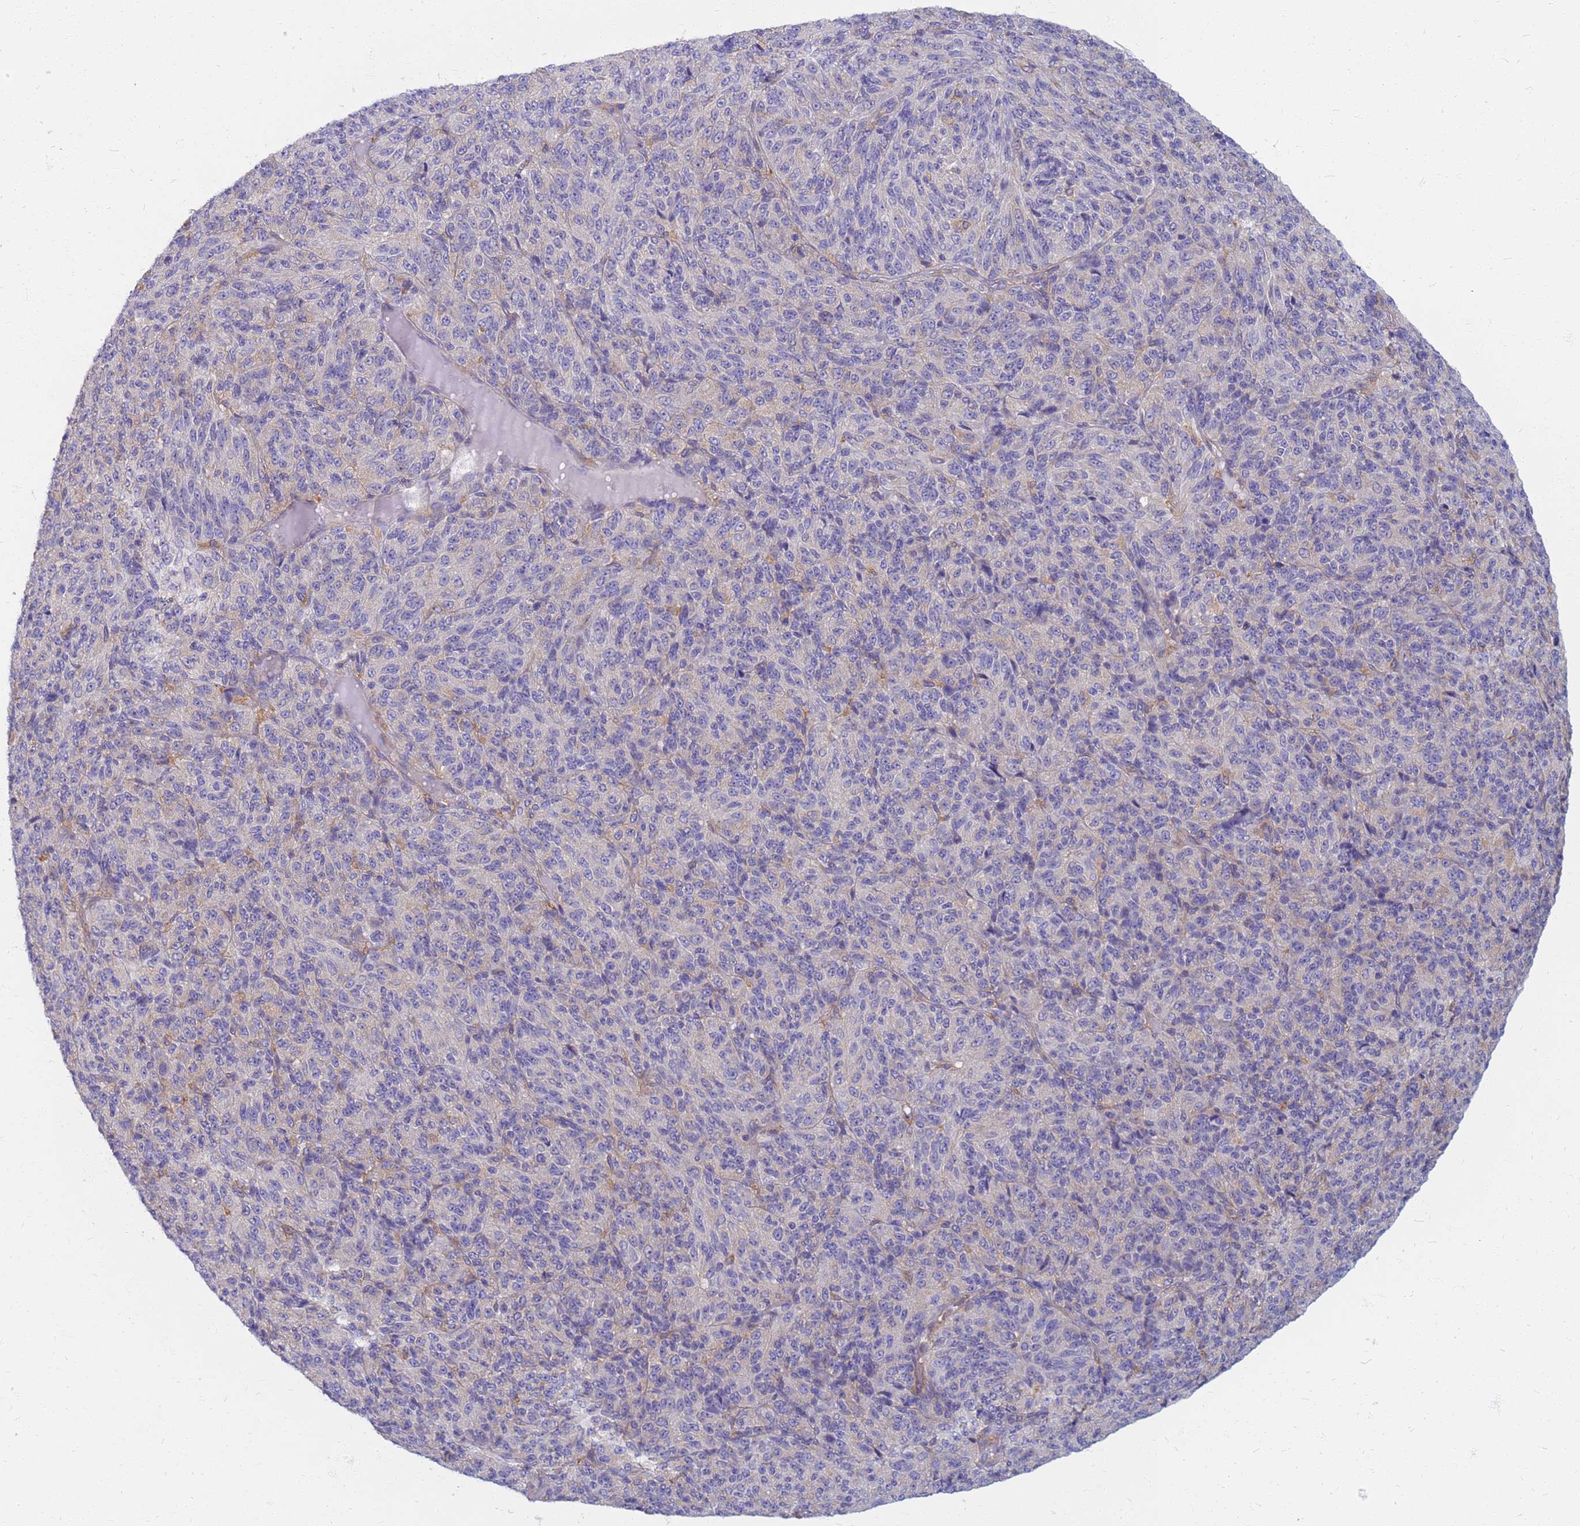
{"staining": {"intensity": "weak", "quantity": "<25%", "location": "cytoplasmic/membranous"}, "tissue": "melanoma", "cell_type": "Tumor cells", "image_type": "cancer", "snomed": [{"axis": "morphology", "description": "Malignant melanoma, Metastatic site"}, {"axis": "topography", "description": "Brain"}], "caption": "Immunohistochemistry (IHC) of malignant melanoma (metastatic site) reveals no expression in tumor cells.", "gene": "EEA1", "patient": {"sex": "female", "age": 56}}